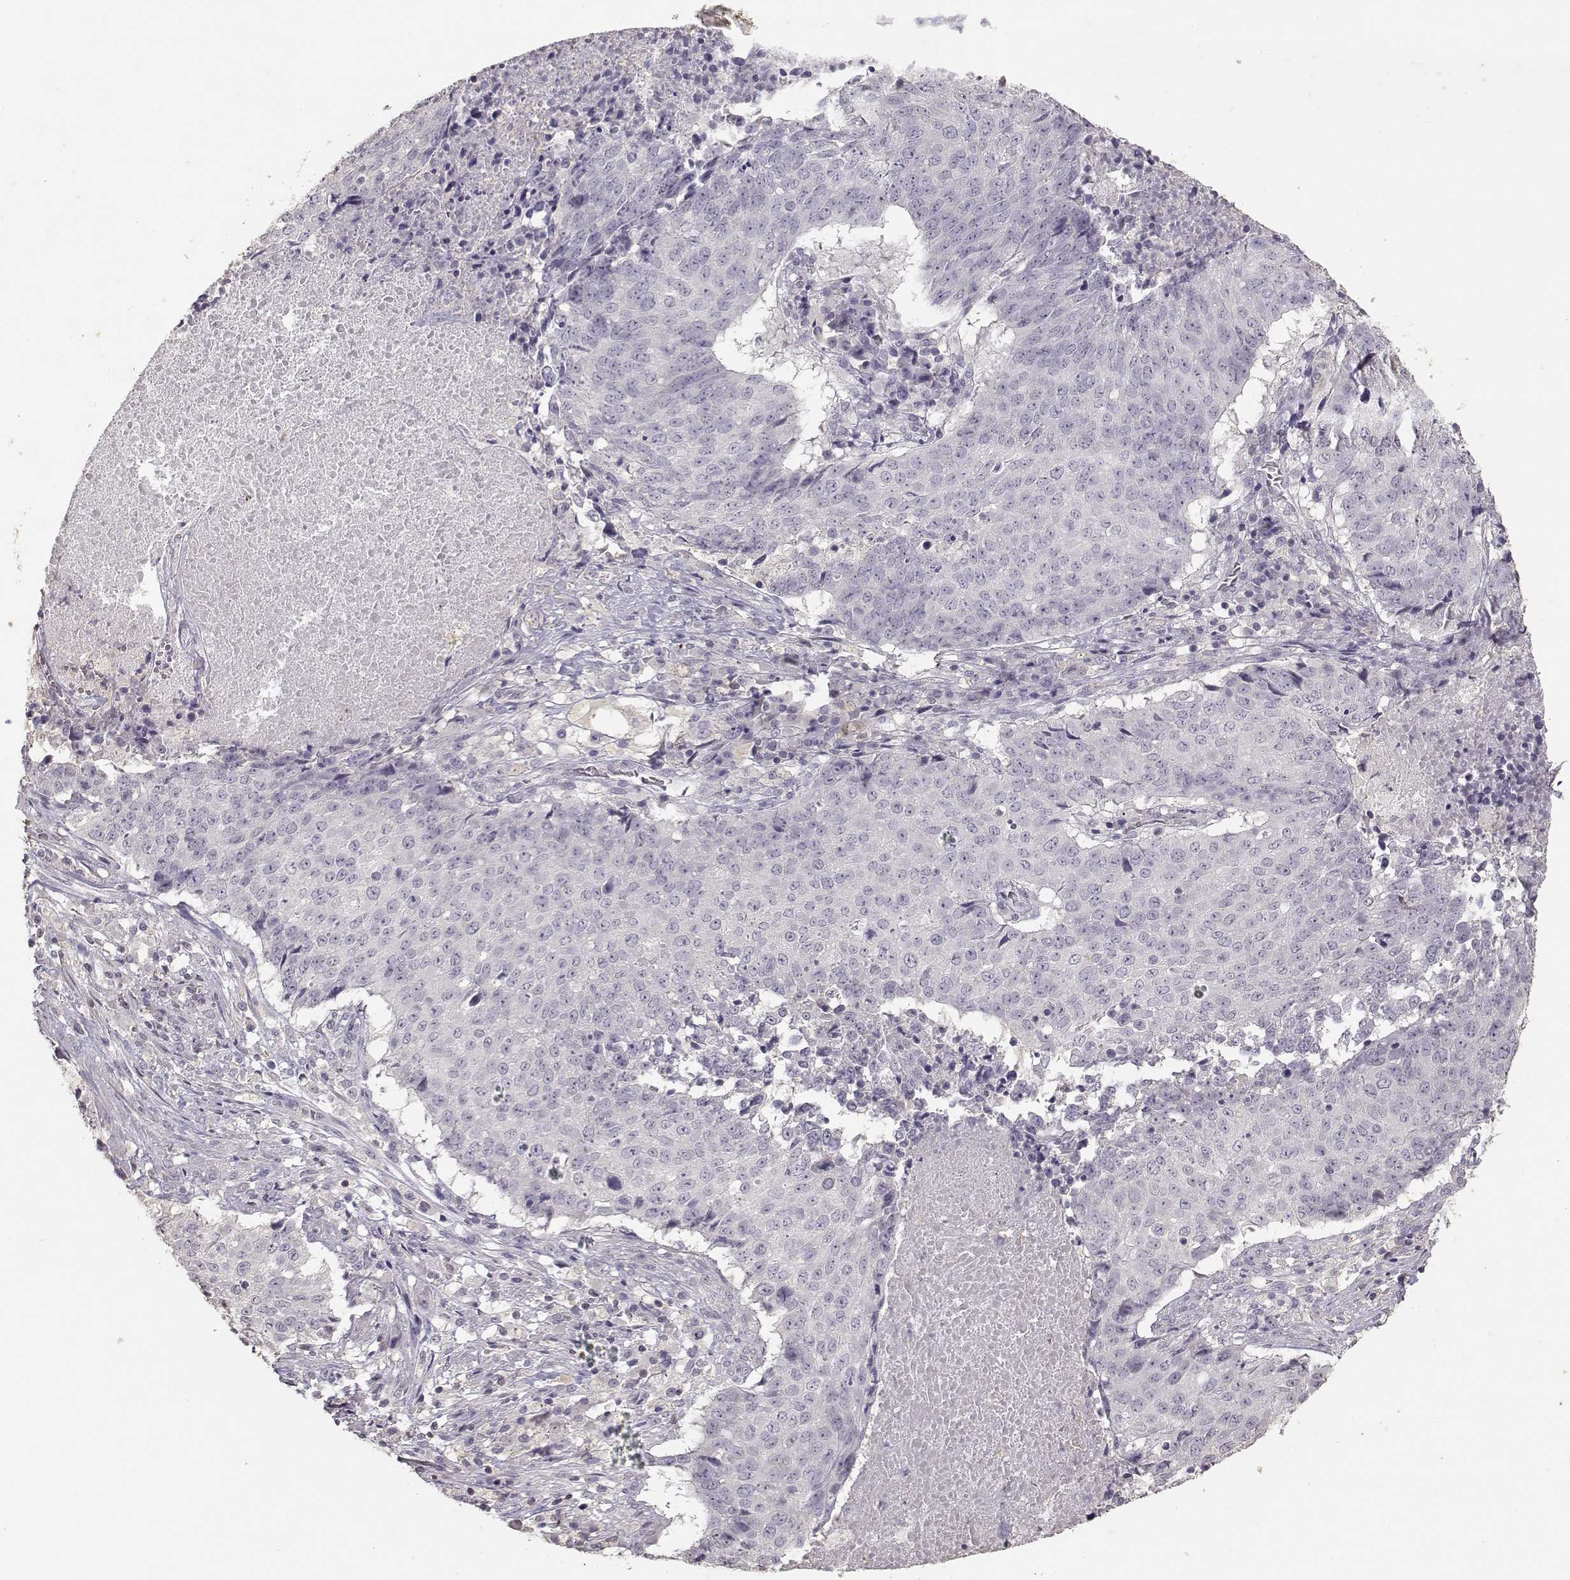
{"staining": {"intensity": "negative", "quantity": "none", "location": "none"}, "tissue": "lung cancer", "cell_type": "Tumor cells", "image_type": "cancer", "snomed": [{"axis": "morphology", "description": "Normal tissue, NOS"}, {"axis": "morphology", "description": "Squamous cell carcinoma, NOS"}, {"axis": "topography", "description": "Bronchus"}, {"axis": "topography", "description": "Lung"}], "caption": "This histopathology image is of lung squamous cell carcinoma stained with immunohistochemistry to label a protein in brown with the nuclei are counter-stained blue. There is no positivity in tumor cells.", "gene": "UROC1", "patient": {"sex": "male", "age": 64}}